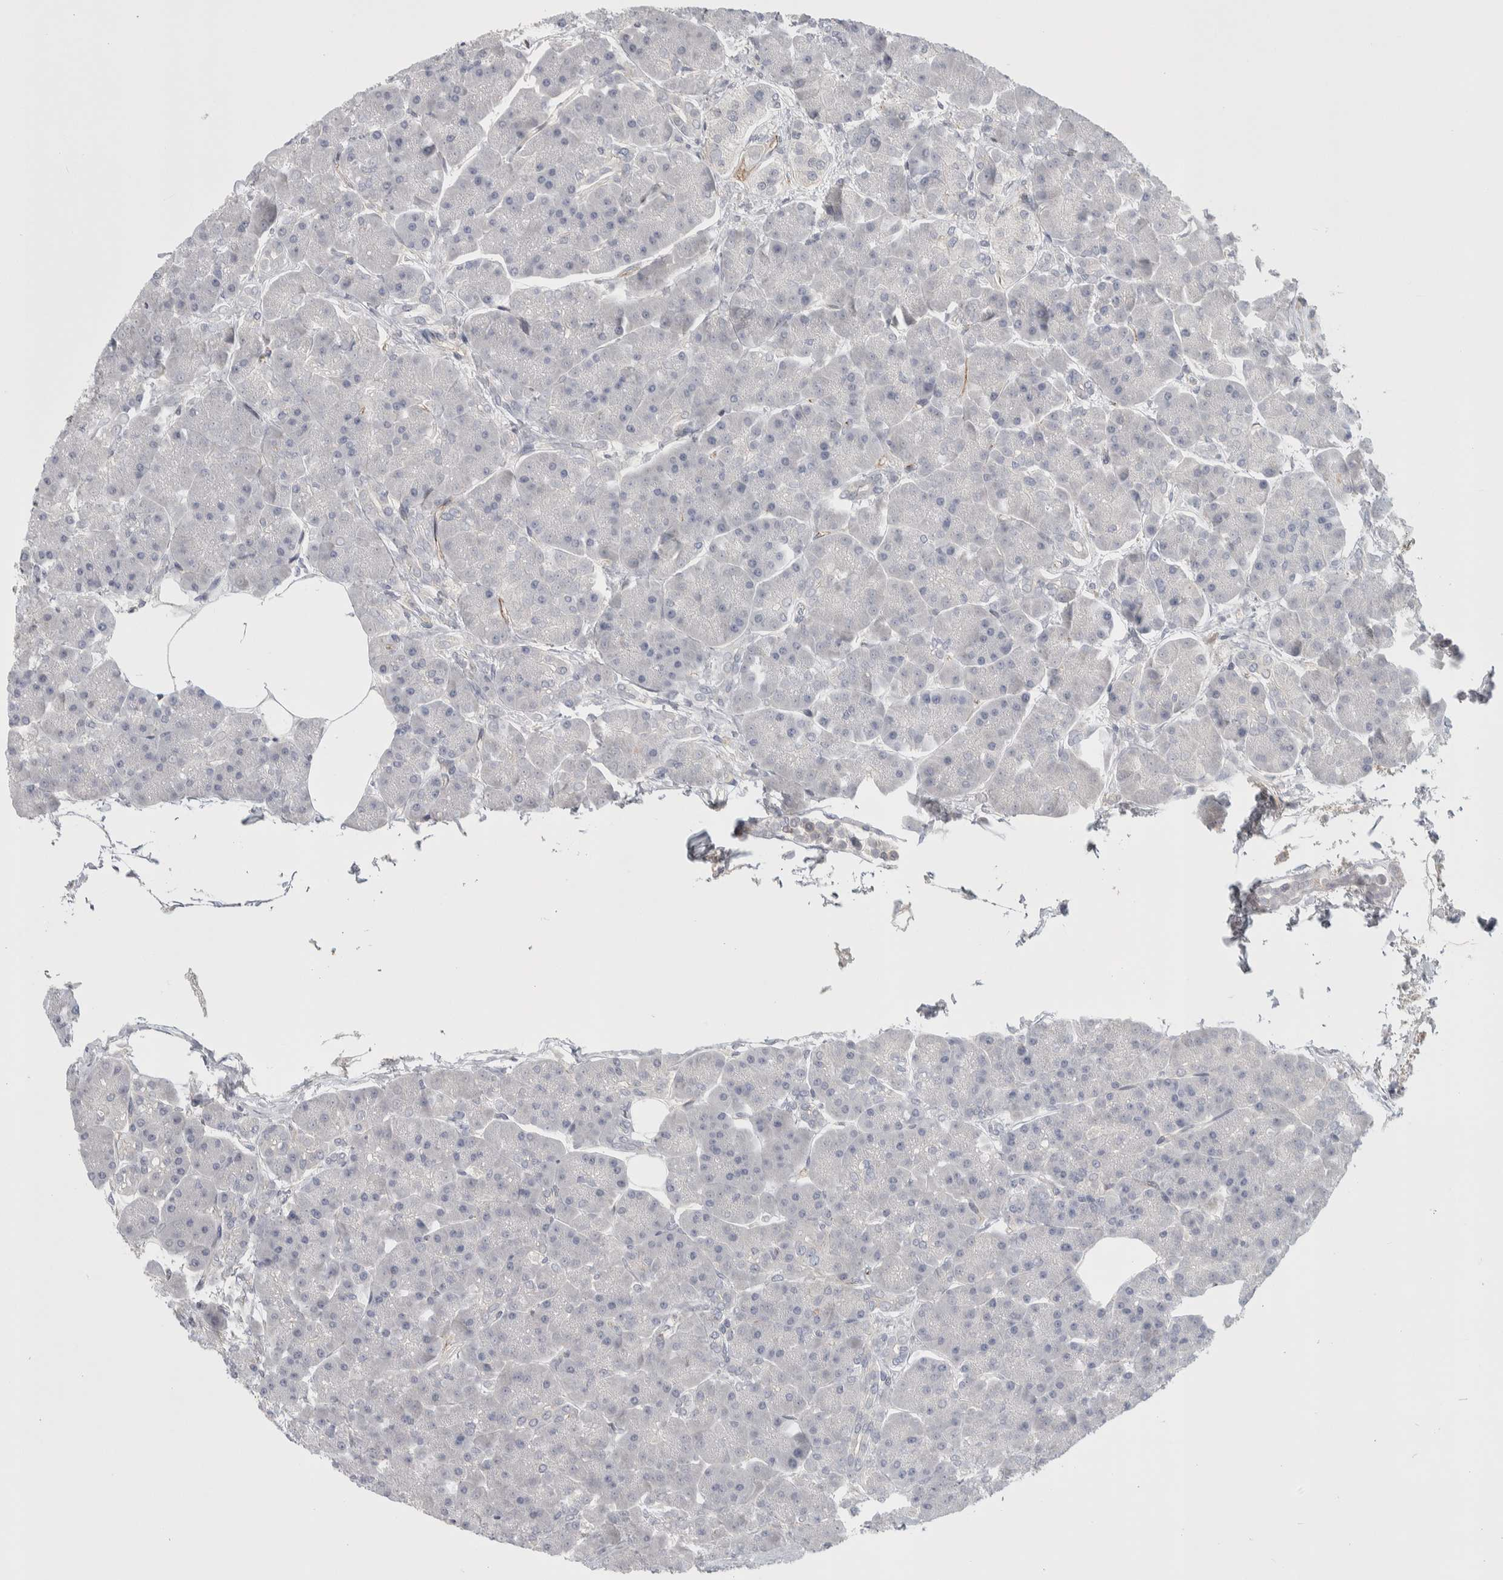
{"staining": {"intensity": "moderate", "quantity": "<25%", "location": "cytoplasmic/membranous"}, "tissue": "pancreas", "cell_type": "Exocrine glandular cells", "image_type": "normal", "snomed": [{"axis": "morphology", "description": "Normal tissue, NOS"}, {"axis": "topography", "description": "Pancreas"}], "caption": "Unremarkable pancreas was stained to show a protein in brown. There is low levels of moderate cytoplasmic/membranous expression in approximately <25% of exocrine glandular cells.", "gene": "ZNF862", "patient": {"sex": "female", "age": 70}}